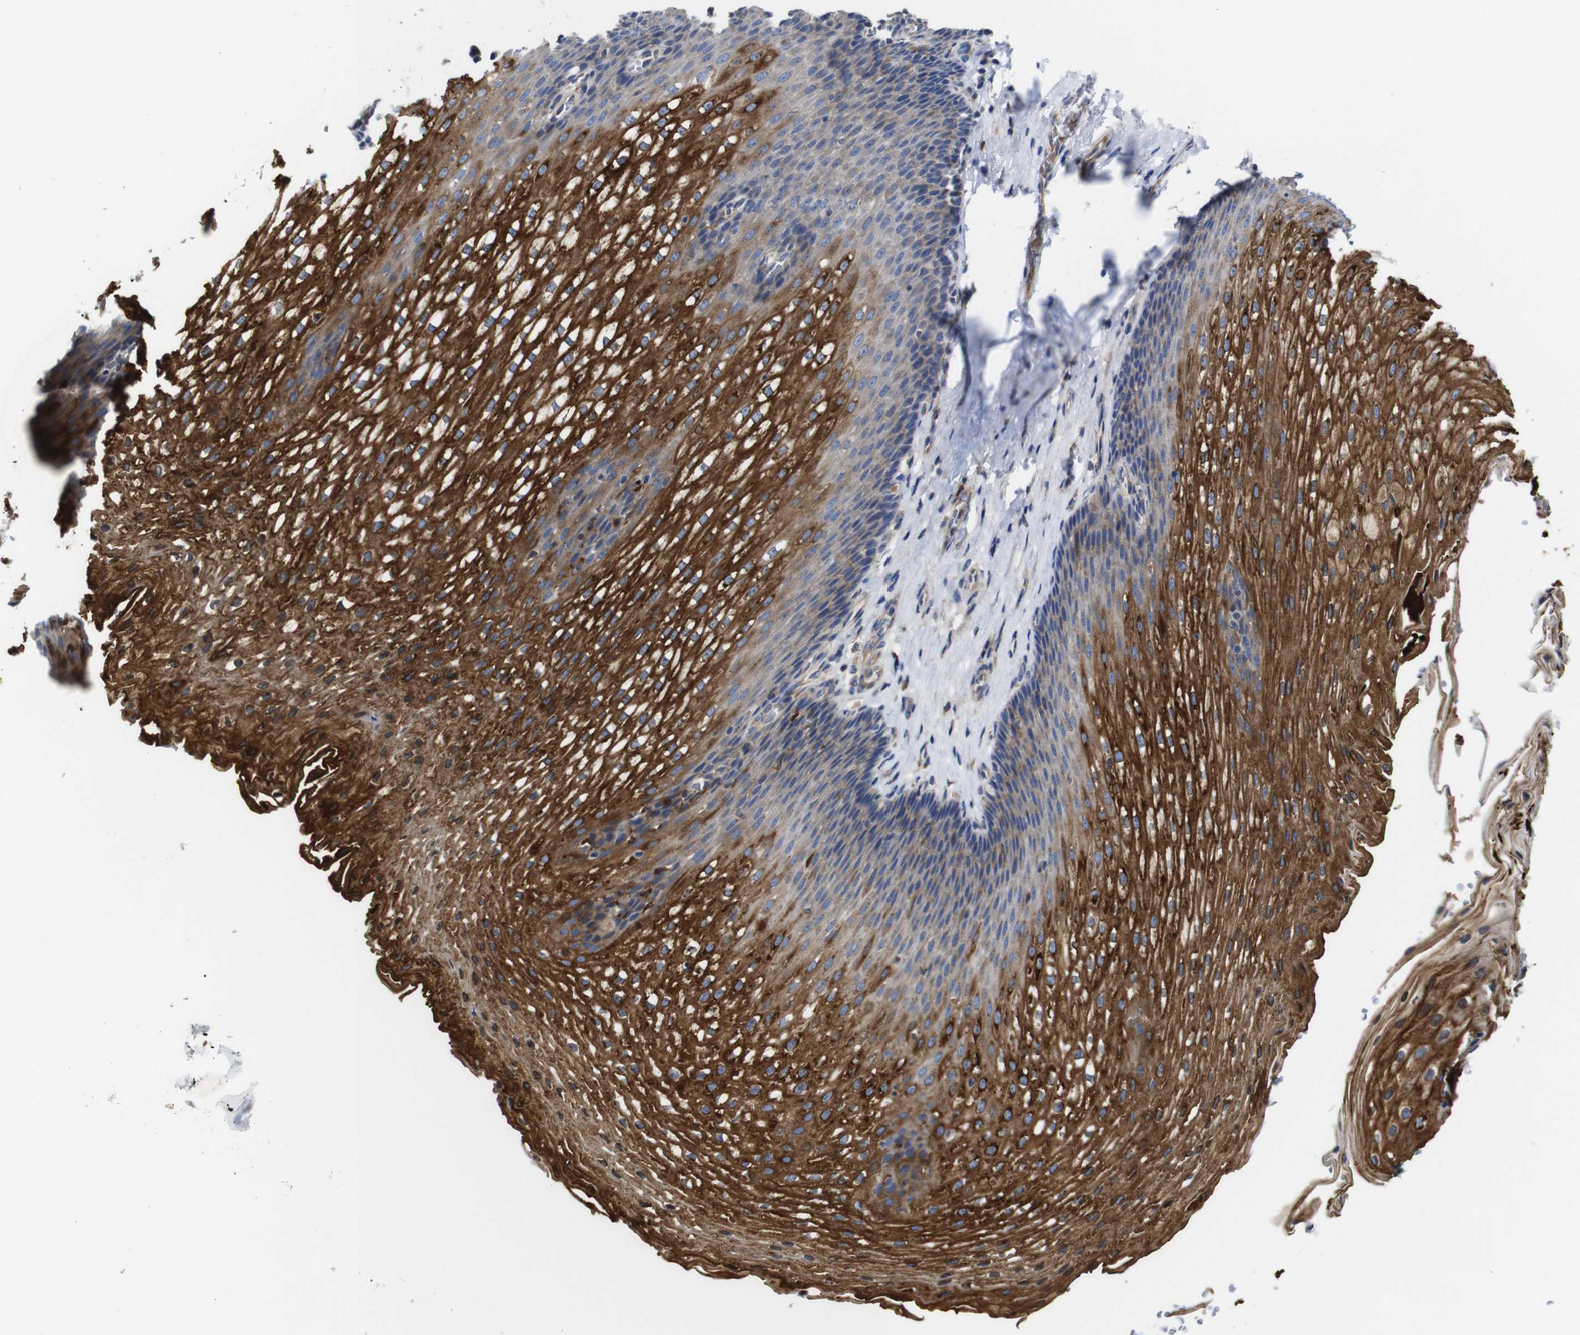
{"staining": {"intensity": "moderate", "quantity": ">75%", "location": "cytoplasmic/membranous"}, "tissue": "esophagus", "cell_type": "Squamous epithelial cells", "image_type": "normal", "snomed": [{"axis": "morphology", "description": "Normal tissue, NOS"}, {"axis": "topography", "description": "Esophagus"}], "caption": "Immunohistochemical staining of unremarkable esophagus reveals medium levels of moderate cytoplasmic/membranous expression in approximately >75% of squamous epithelial cells. (brown staining indicates protein expression, while blue staining denotes nuclei).", "gene": "CLCC1", "patient": {"sex": "male", "age": 48}}